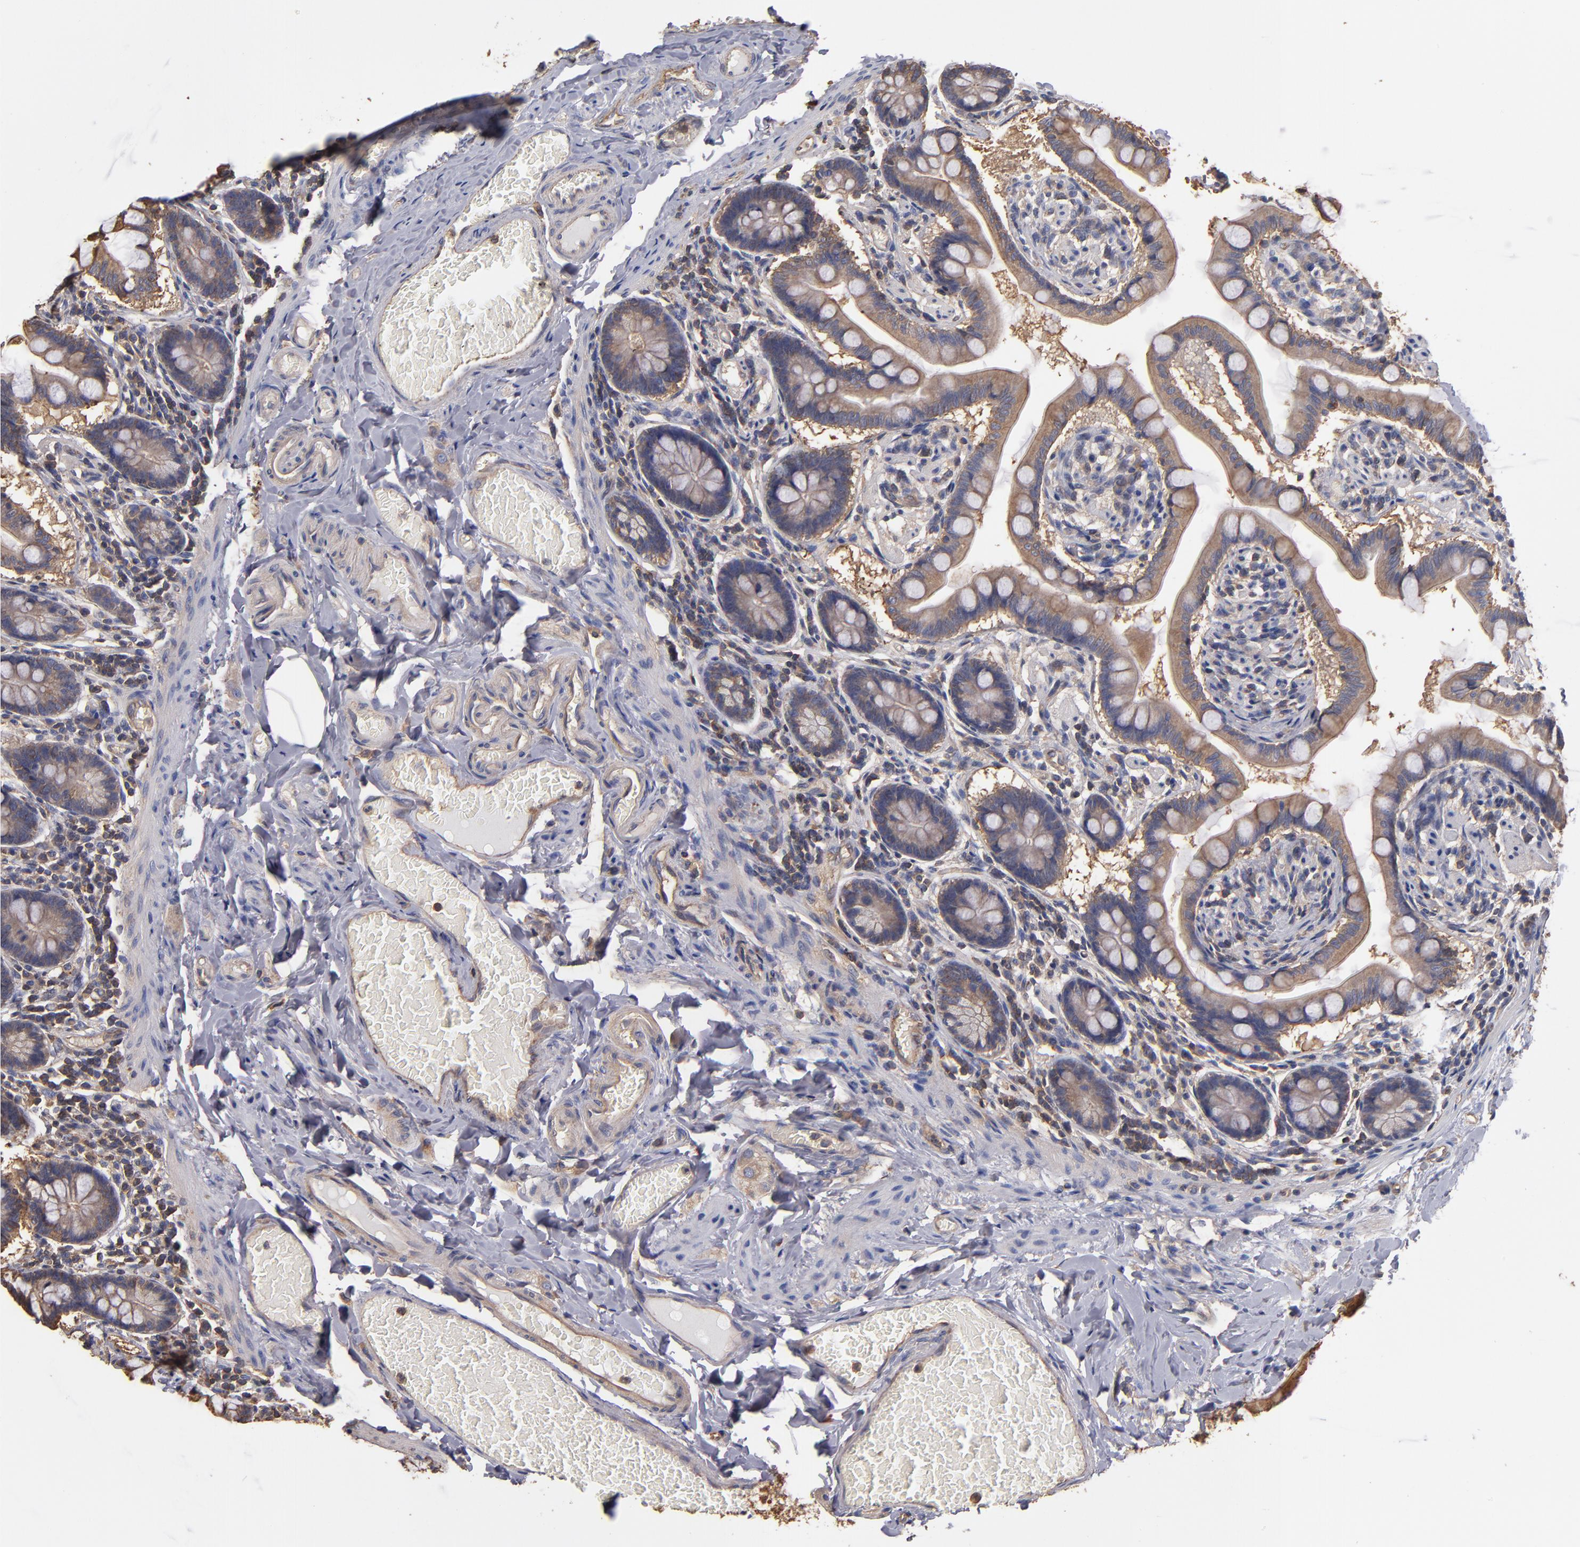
{"staining": {"intensity": "weak", "quantity": ">75%", "location": "cytoplasmic/membranous"}, "tissue": "small intestine", "cell_type": "Glandular cells", "image_type": "normal", "snomed": [{"axis": "morphology", "description": "Normal tissue, NOS"}, {"axis": "topography", "description": "Small intestine"}], "caption": "IHC image of unremarkable small intestine: human small intestine stained using immunohistochemistry (IHC) demonstrates low levels of weak protein expression localized specifically in the cytoplasmic/membranous of glandular cells, appearing as a cytoplasmic/membranous brown color.", "gene": "ESYT2", "patient": {"sex": "male", "age": 41}}